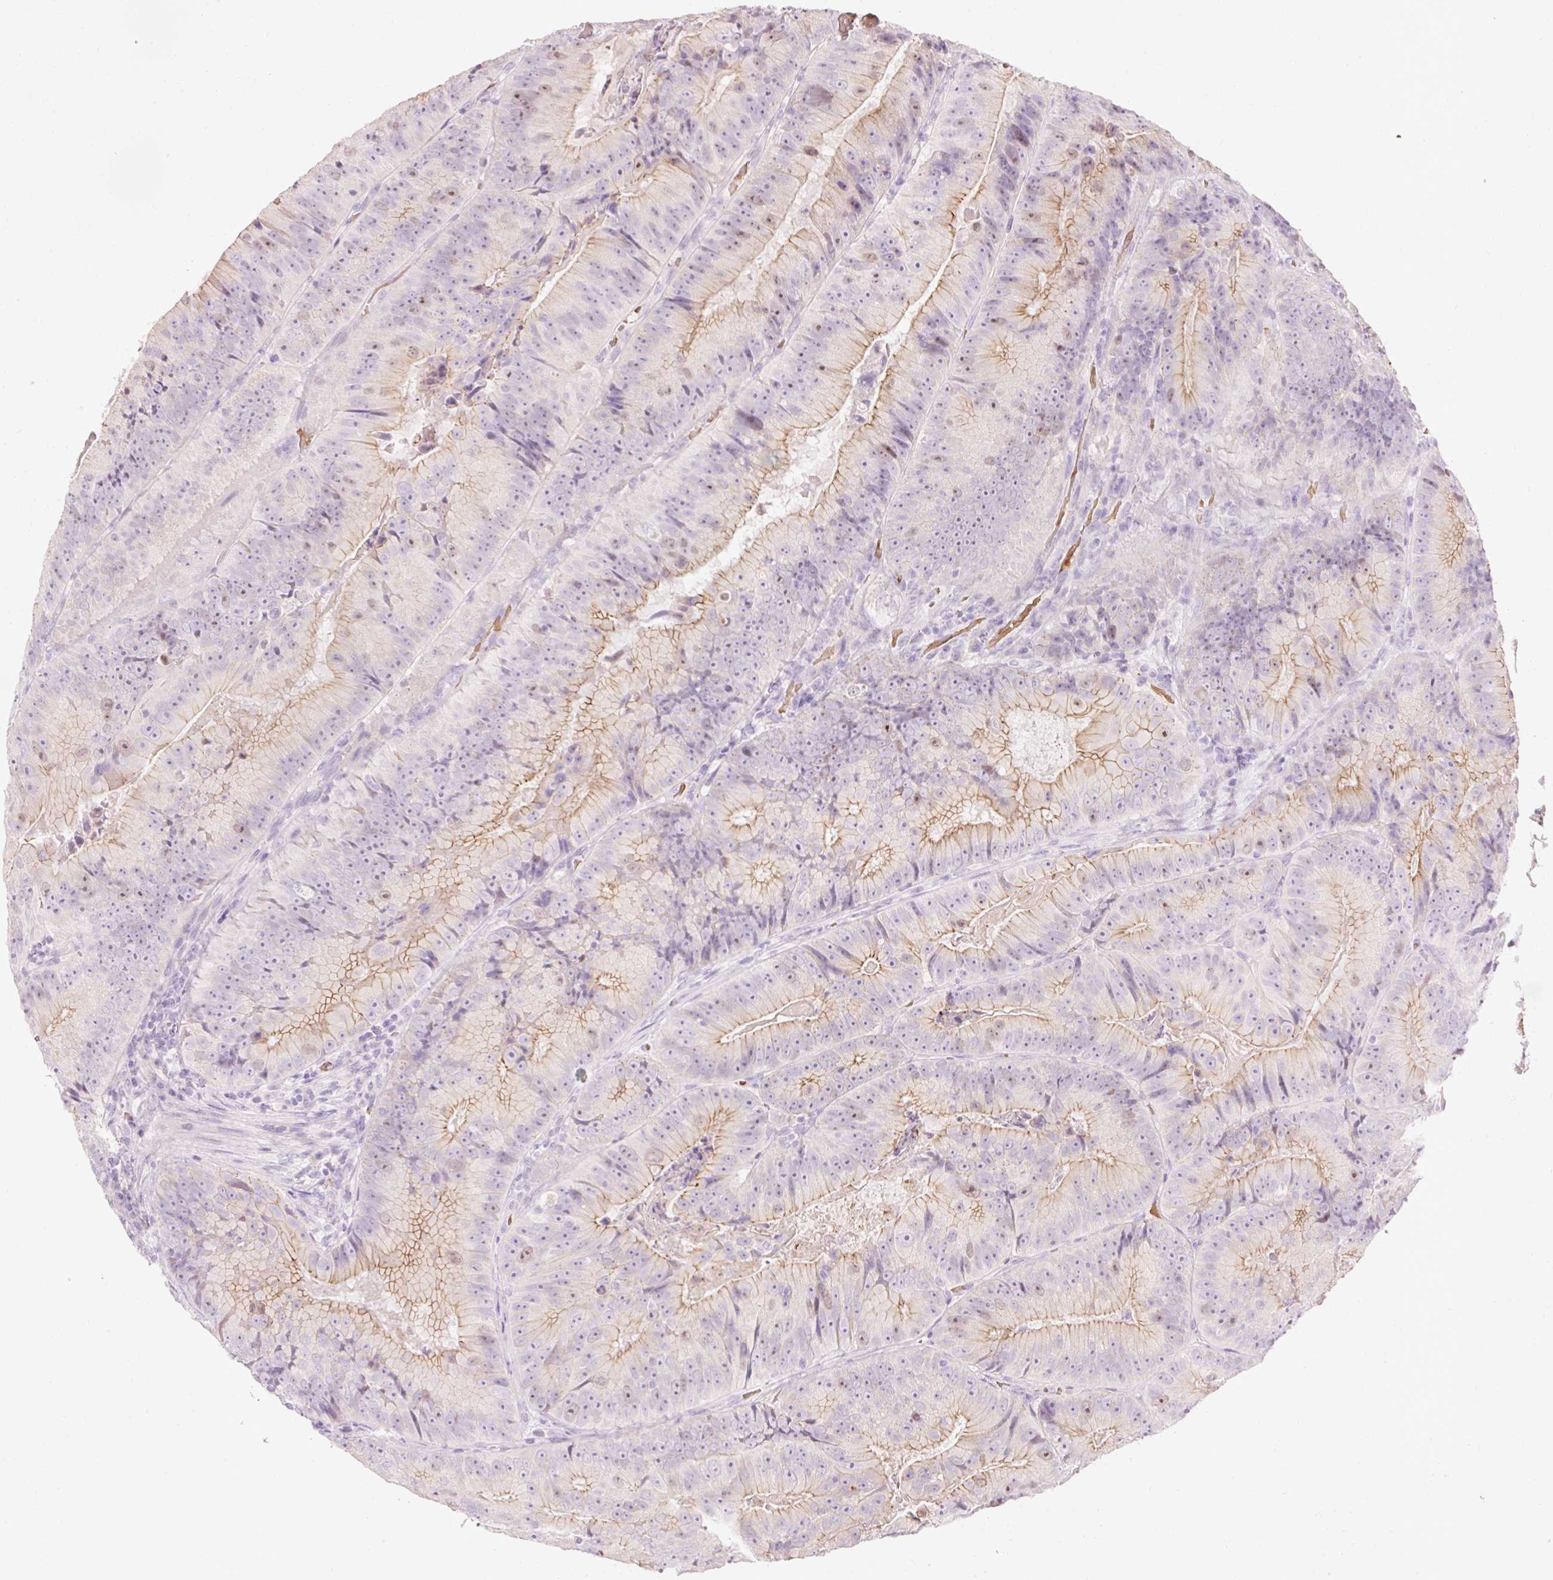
{"staining": {"intensity": "weak", "quantity": "25%-75%", "location": "cytoplasmic/membranous"}, "tissue": "colorectal cancer", "cell_type": "Tumor cells", "image_type": "cancer", "snomed": [{"axis": "morphology", "description": "Adenocarcinoma, NOS"}, {"axis": "topography", "description": "Colon"}], "caption": "Protein expression analysis of human colorectal cancer reveals weak cytoplasmic/membranous positivity in about 25%-75% of tumor cells.", "gene": "DHRS11", "patient": {"sex": "female", "age": 86}}